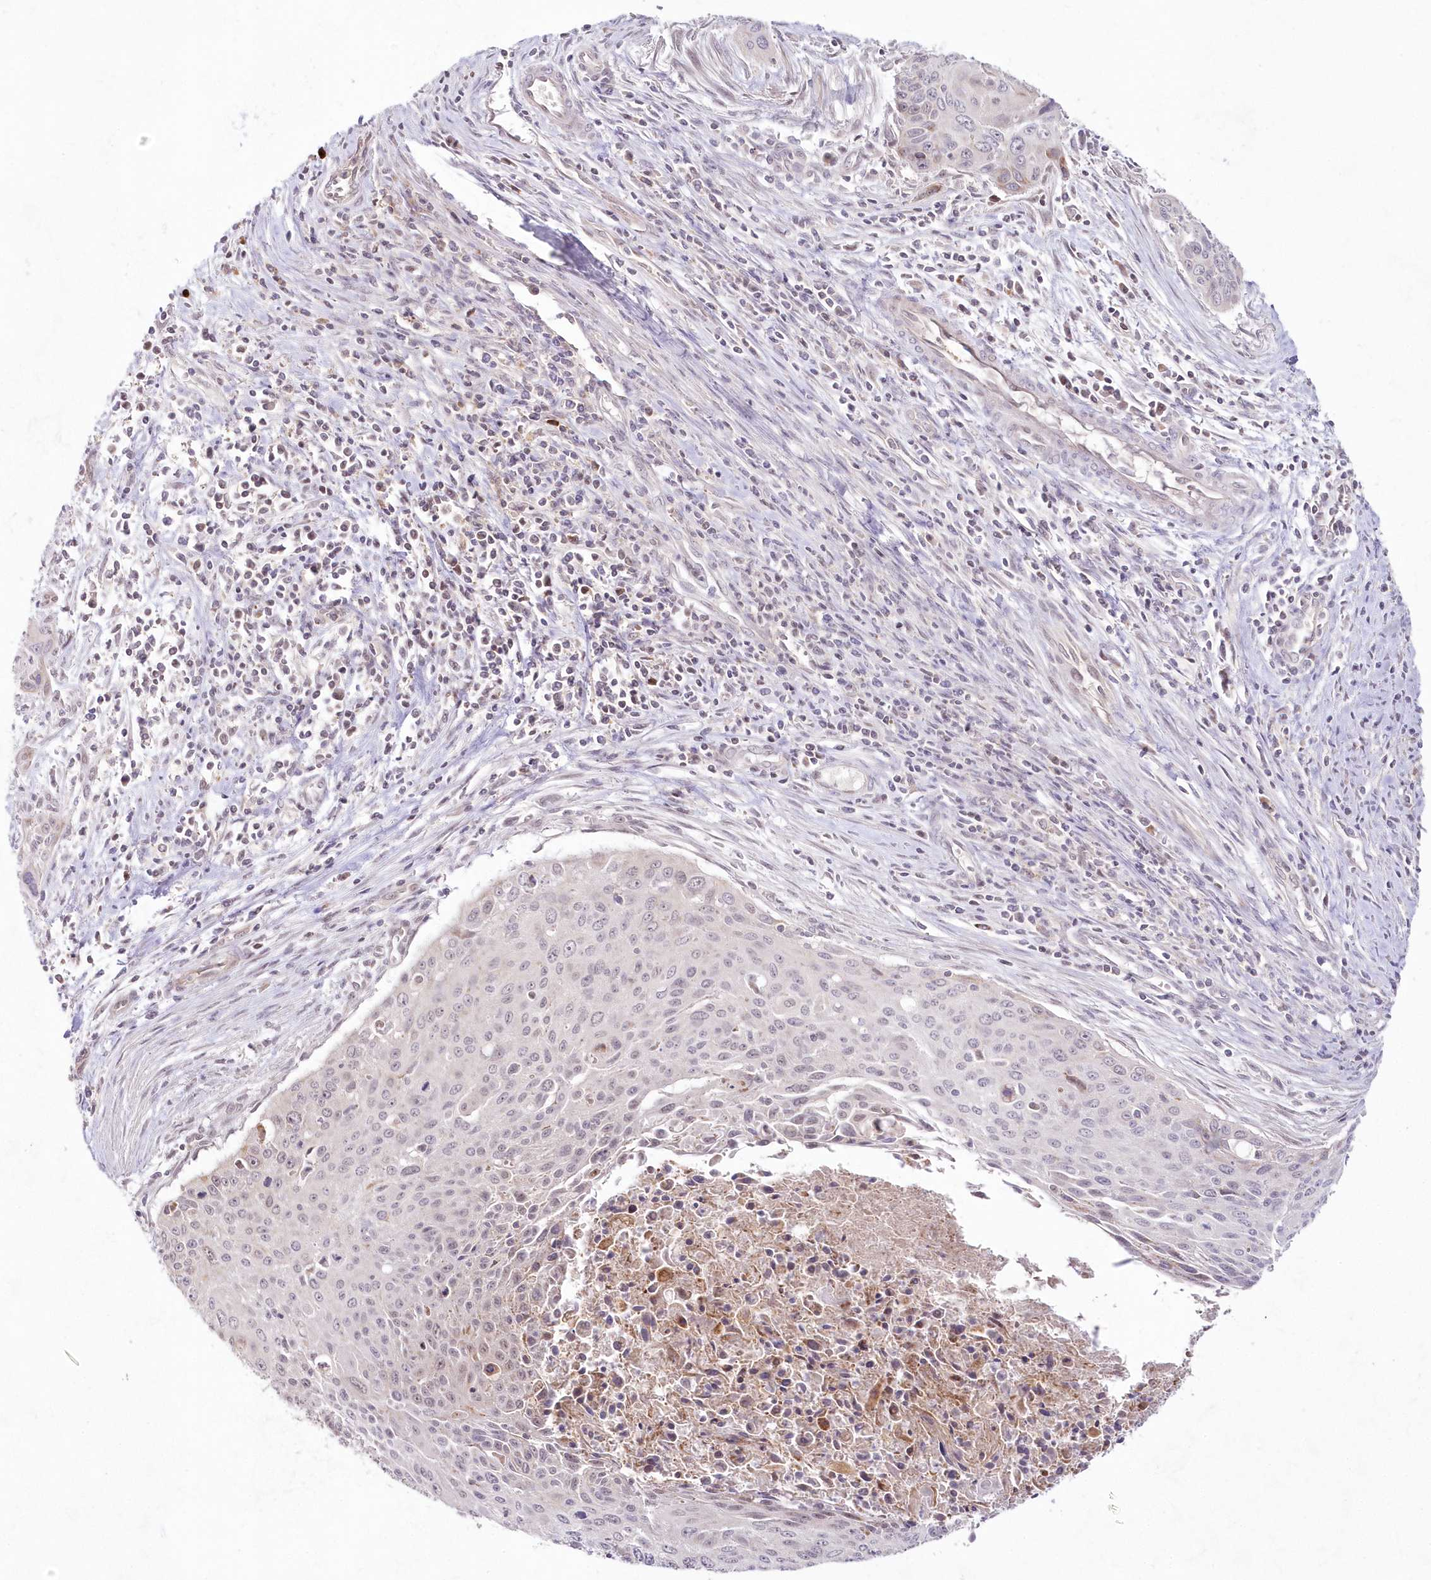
{"staining": {"intensity": "negative", "quantity": "none", "location": "none"}, "tissue": "cervical cancer", "cell_type": "Tumor cells", "image_type": "cancer", "snomed": [{"axis": "morphology", "description": "Squamous cell carcinoma, NOS"}, {"axis": "topography", "description": "Cervix"}], "caption": "Human cervical cancer (squamous cell carcinoma) stained for a protein using IHC displays no positivity in tumor cells.", "gene": "IMPA1", "patient": {"sex": "female", "age": 55}}